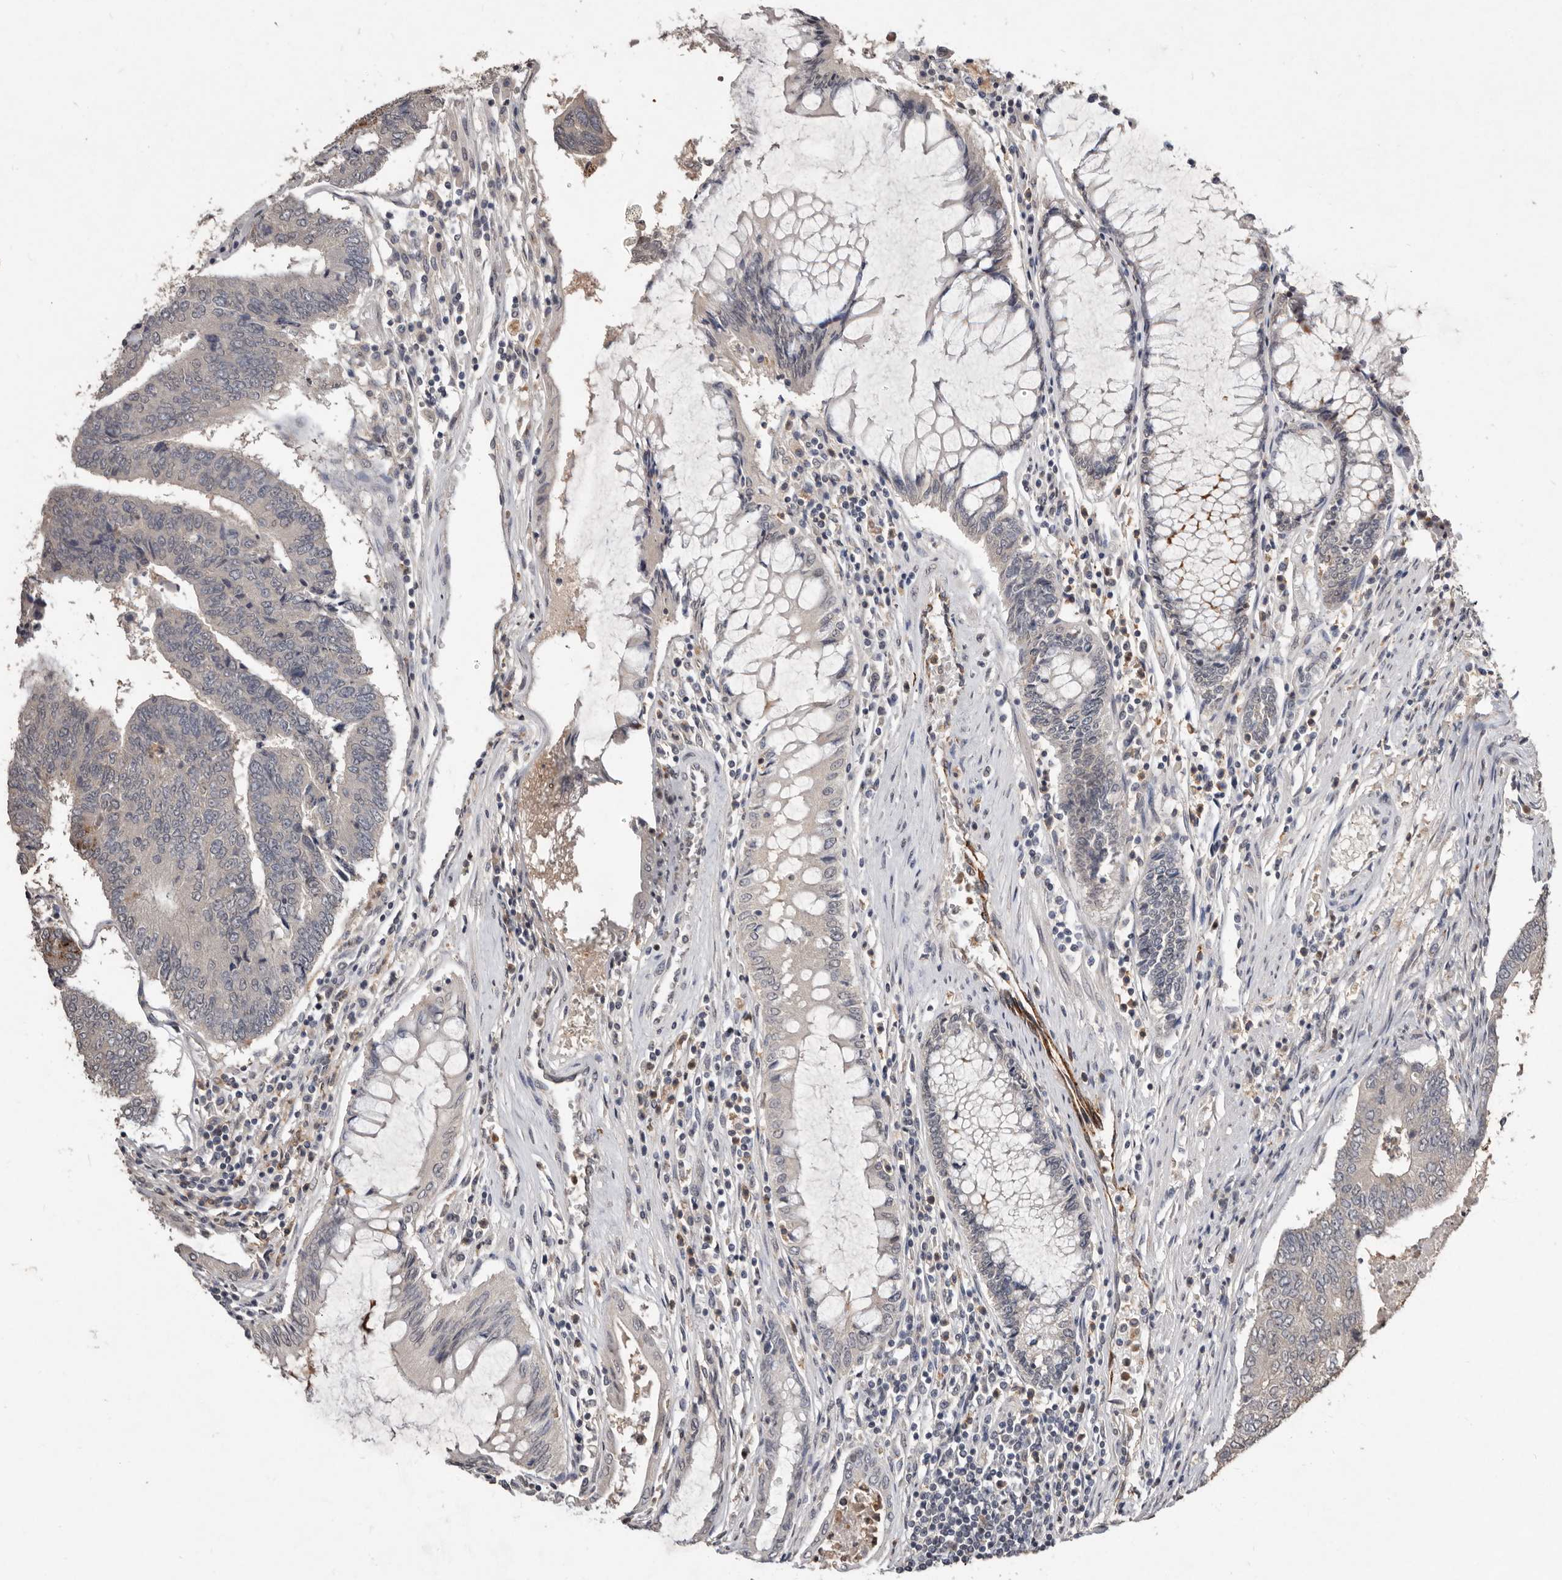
{"staining": {"intensity": "moderate", "quantity": "25%-75%", "location": "cytoplasmic/membranous"}, "tissue": "colorectal cancer", "cell_type": "Tumor cells", "image_type": "cancer", "snomed": [{"axis": "morphology", "description": "Adenocarcinoma, NOS"}, {"axis": "topography", "description": "Colon"}], "caption": "Adenocarcinoma (colorectal) was stained to show a protein in brown. There is medium levels of moderate cytoplasmic/membranous staining in approximately 25%-75% of tumor cells.", "gene": "SULT1E1", "patient": {"sex": "female", "age": 67}}